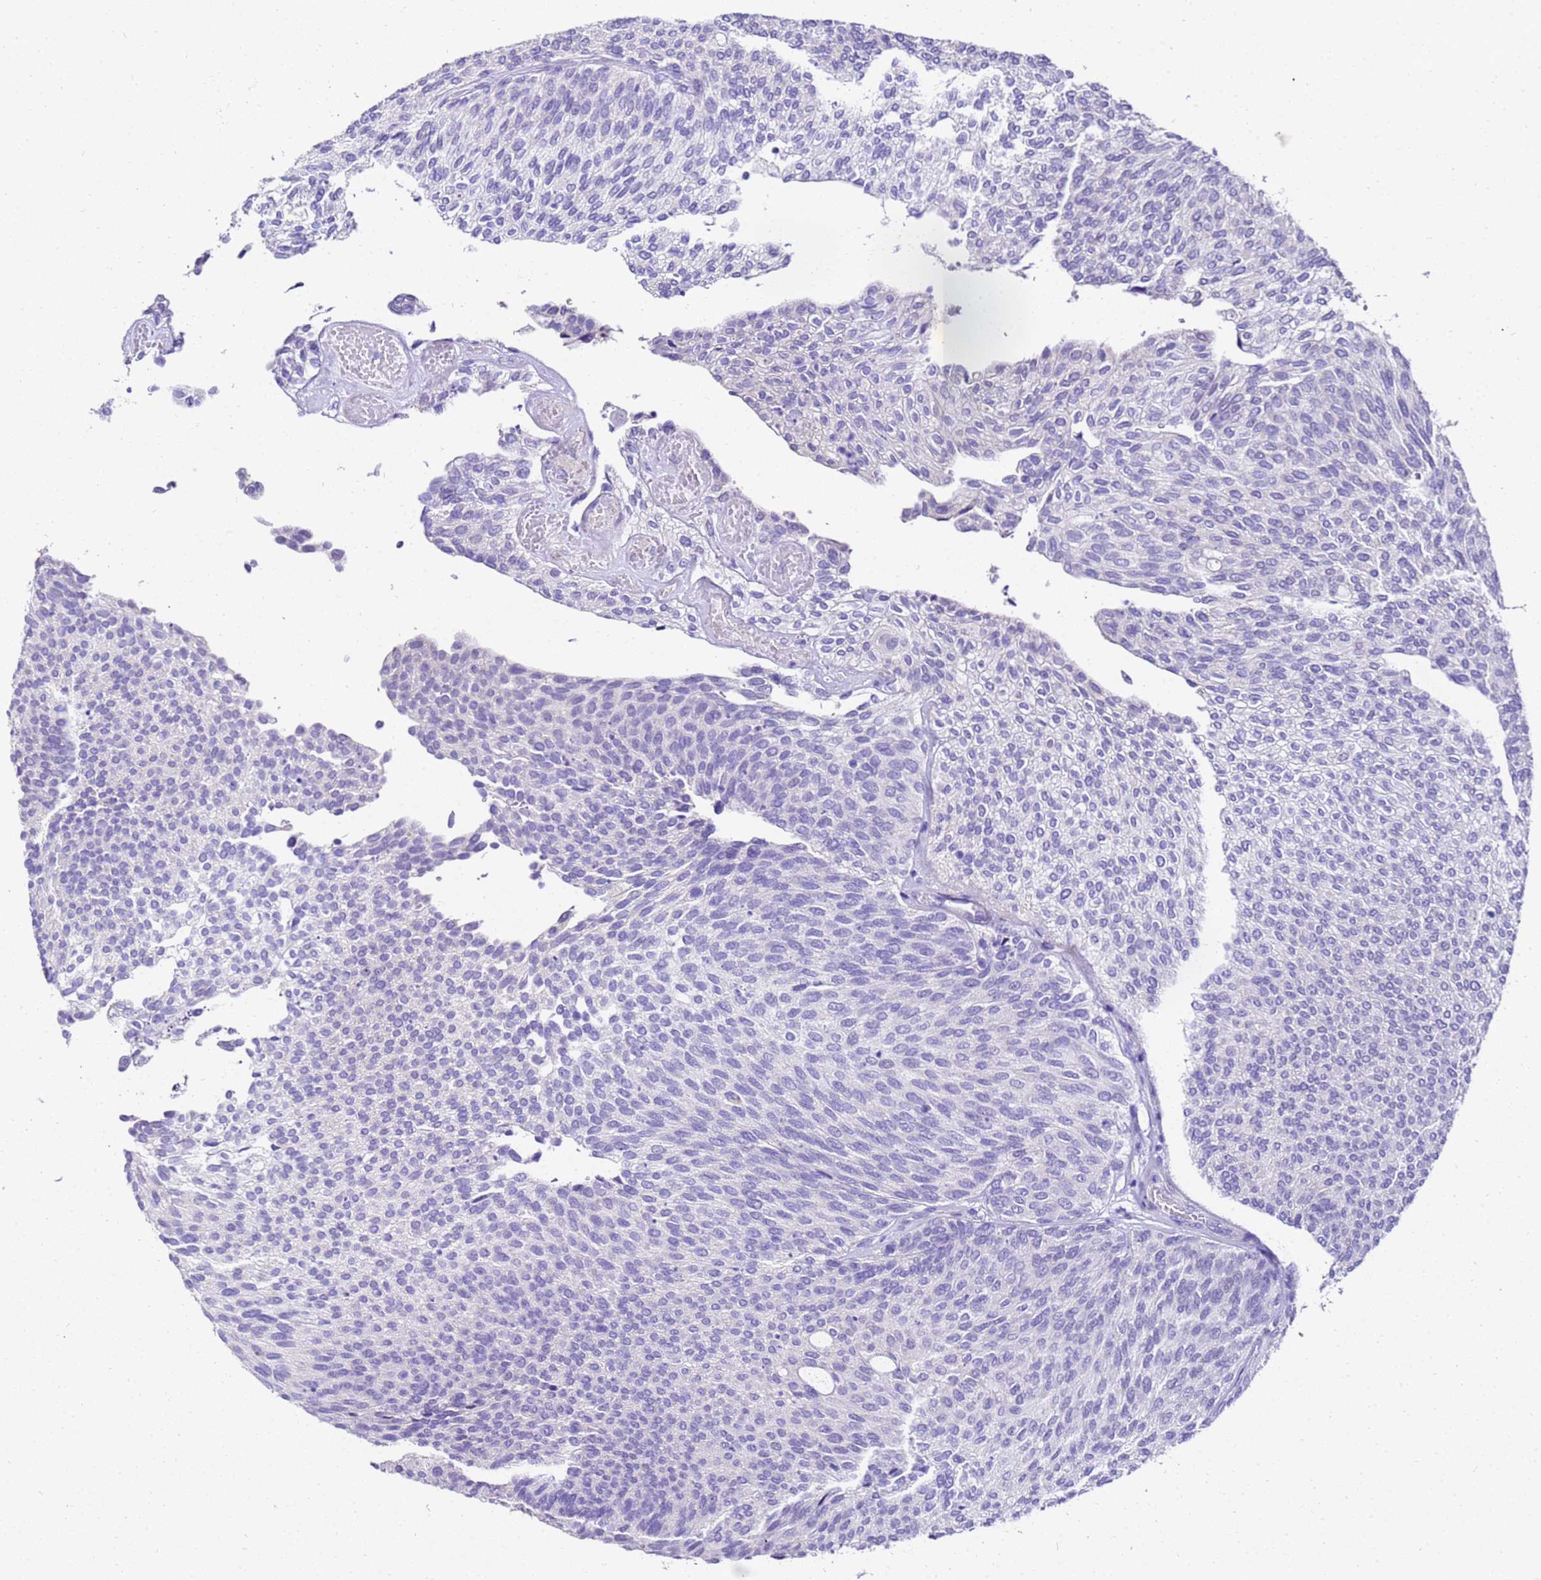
{"staining": {"intensity": "negative", "quantity": "none", "location": "none"}, "tissue": "urothelial cancer", "cell_type": "Tumor cells", "image_type": "cancer", "snomed": [{"axis": "morphology", "description": "Urothelial carcinoma, Low grade"}, {"axis": "topography", "description": "Urinary bladder"}], "caption": "Tumor cells are negative for brown protein staining in low-grade urothelial carcinoma. (IHC, brightfield microscopy, high magnification).", "gene": "HSPB6", "patient": {"sex": "female", "age": 79}}